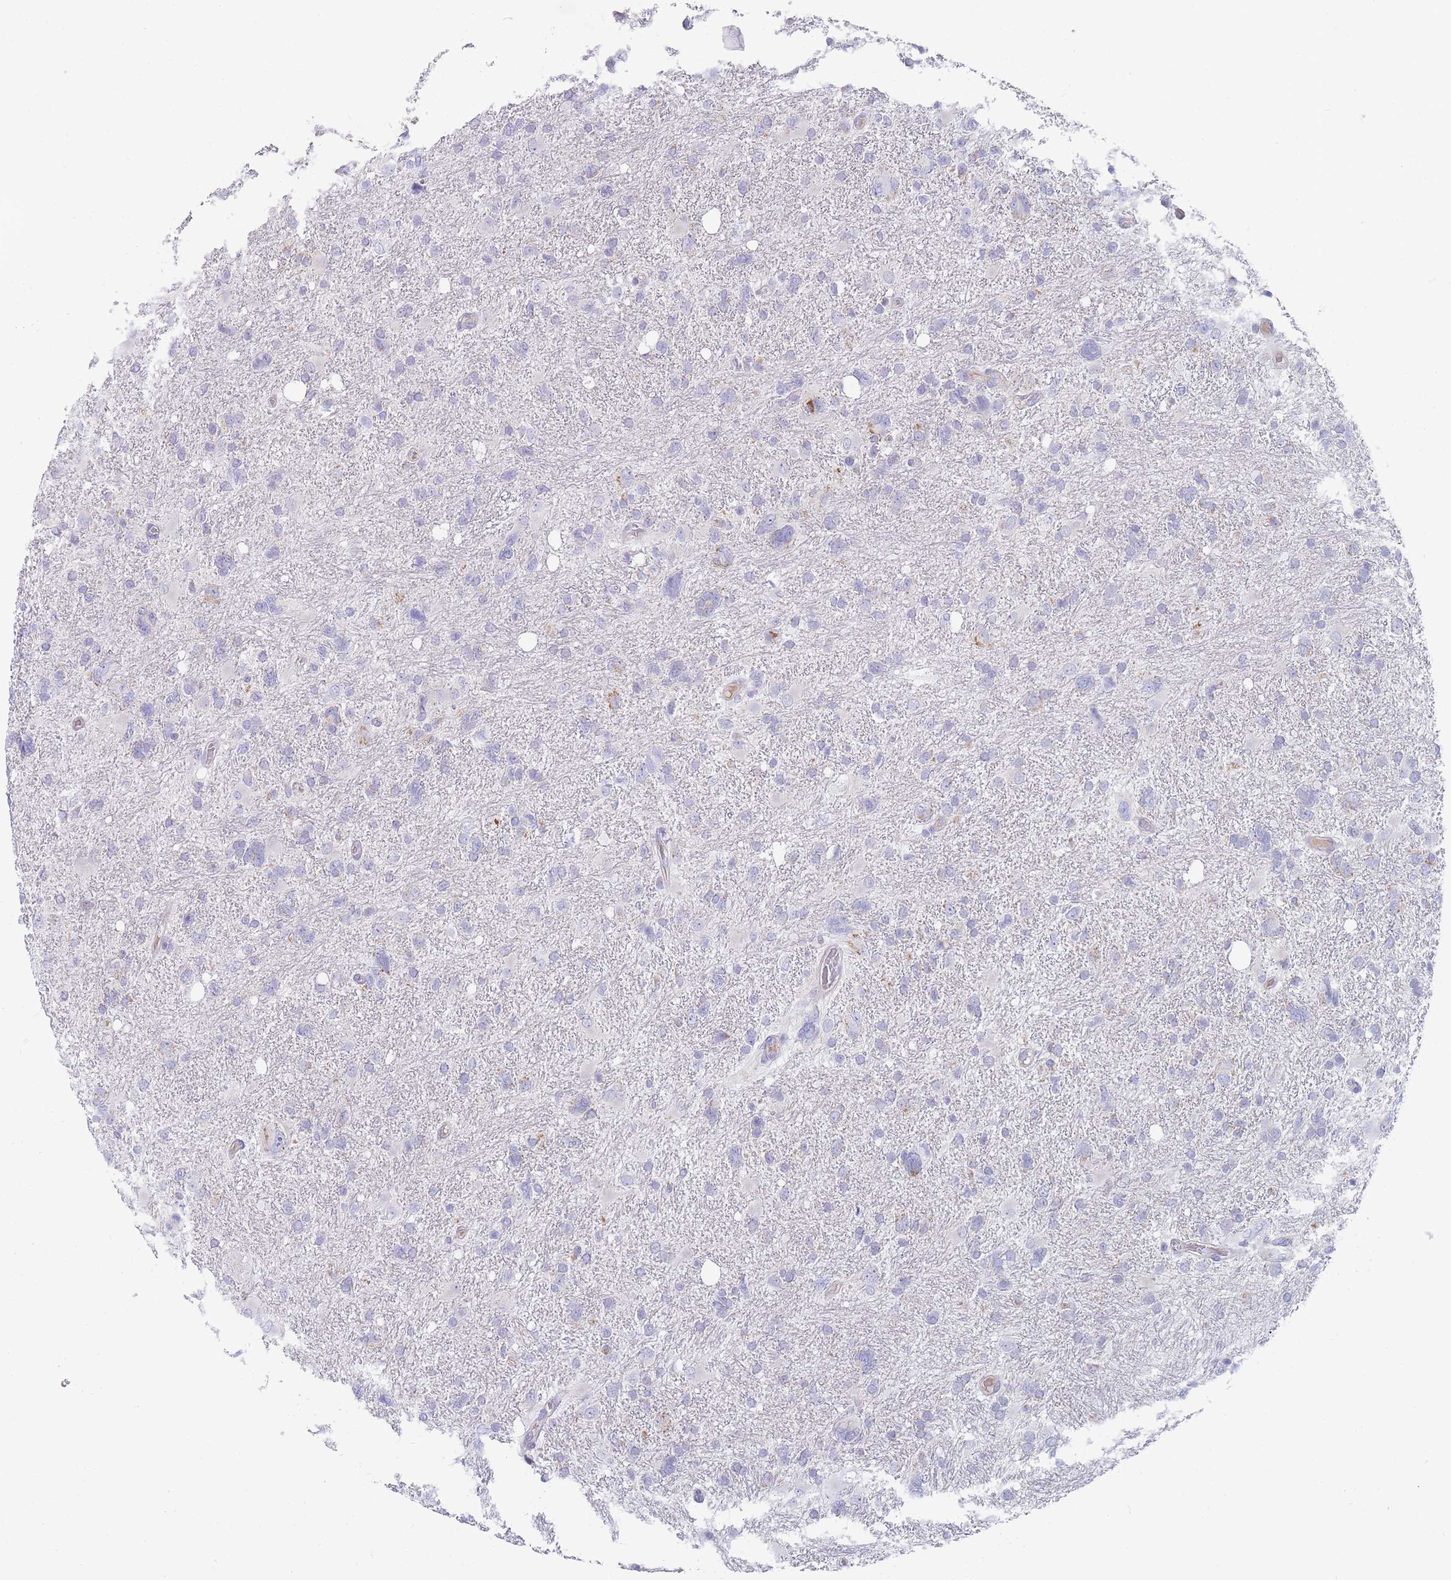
{"staining": {"intensity": "negative", "quantity": "none", "location": "none"}, "tissue": "glioma", "cell_type": "Tumor cells", "image_type": "cancer", "snomed": [{"axis": "morphology", "description": "Glioma, malignant, High grade"}, {"axis": "topography", "description": "Brain"}], "caption": "High magnification brightfield microscopy of malignant glioma (high-grade) stained with DAB (brown) and counterstained with hematoxylin (blue): tumor cells show no significant expression.", "gene": "MRPS14", "patient": {"sex": "male", "age": 61}}